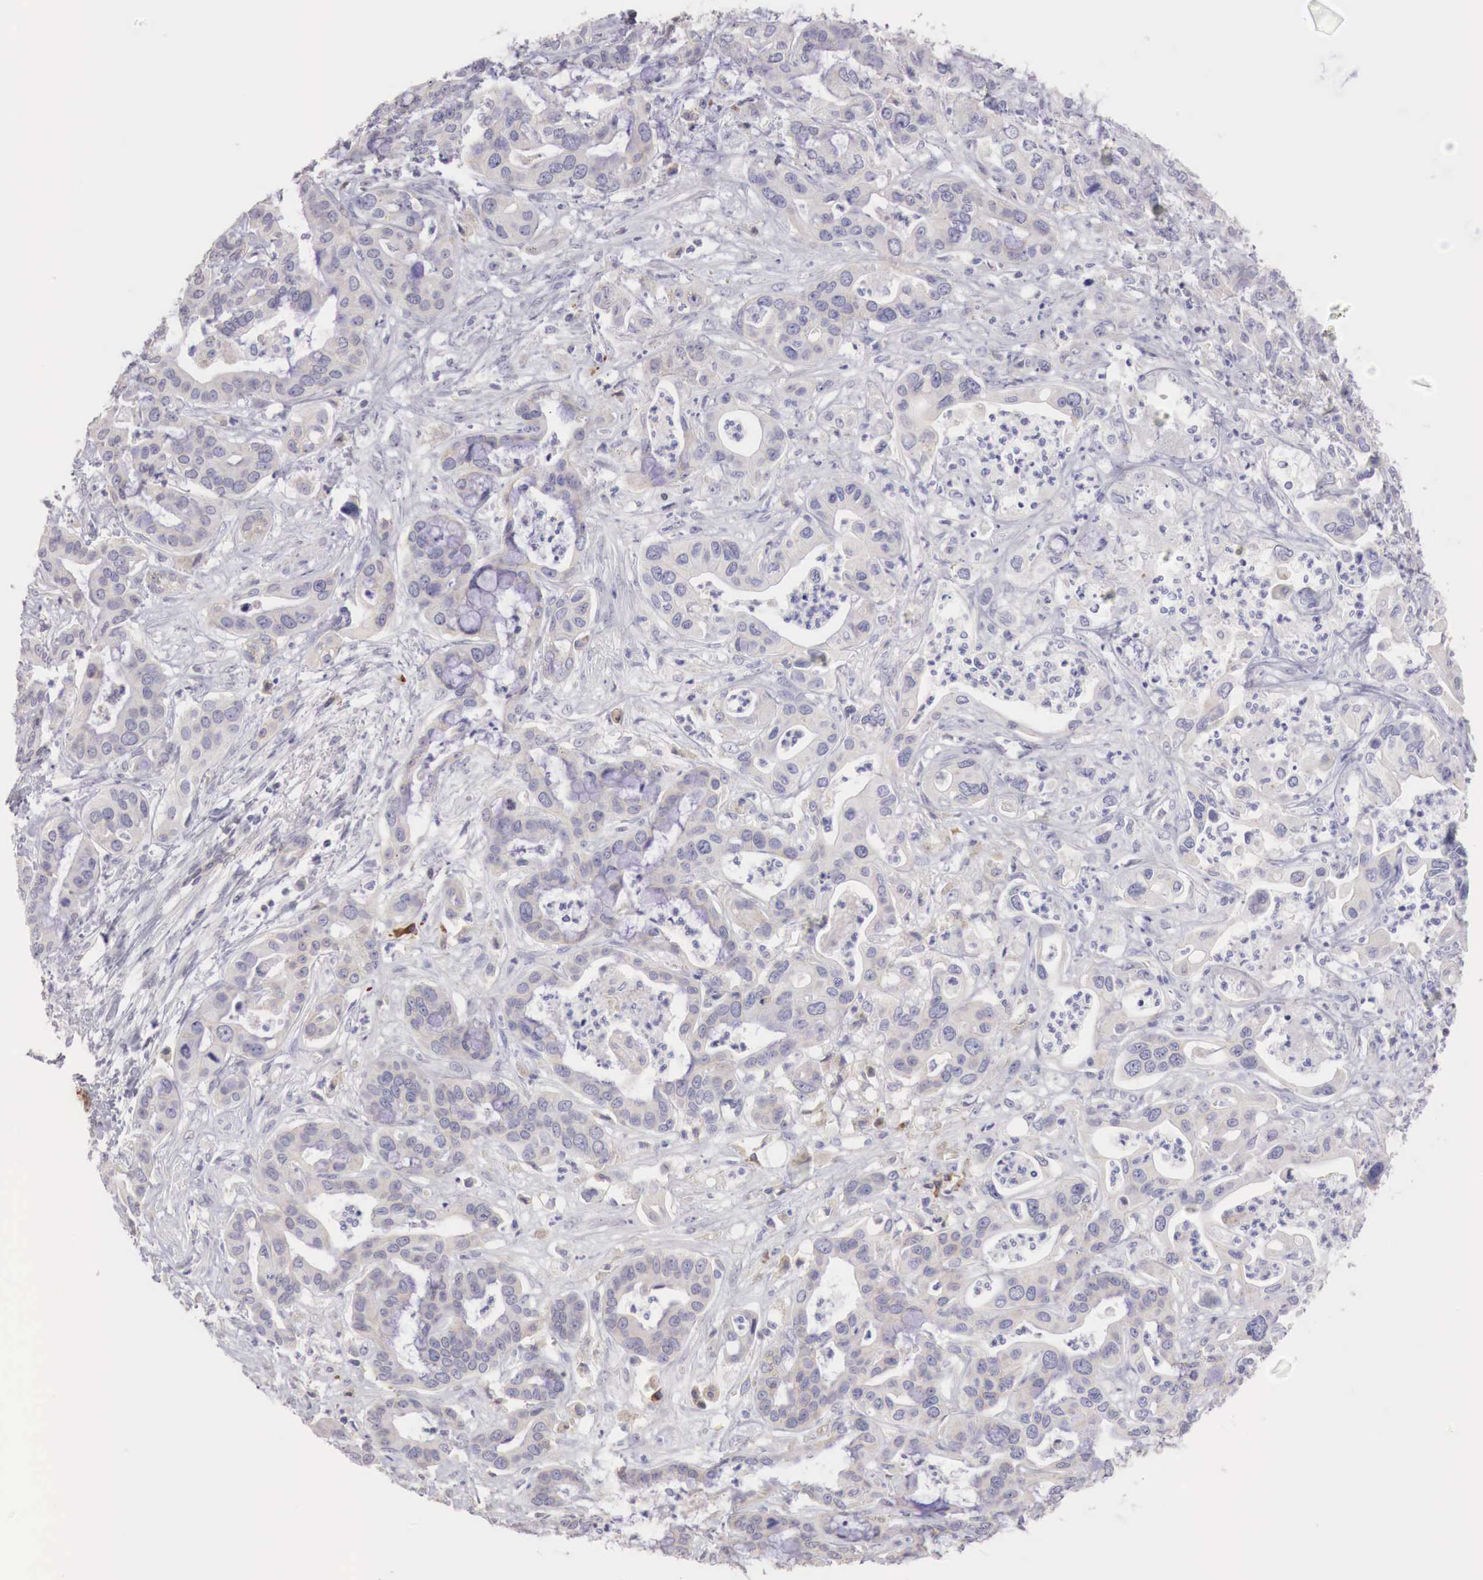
{"staining": {"intensity": "weak", "quantity": "25%-75%", "location": "cytoplasmic/membranous"}, "tissue": "liver cancer", "cell_type": "Tumor cells", "image_type": "cancer", "snomed": [{"axis": "morphology", "description": "Cholangiocarcinoma"}, {"axis": "topography", "description": "Liver"}], "caption": "This image exhibits immunohistochemistry staining of liver cancer (cholangiocarcinoma), with low weak cytoplasmic/membranous expression in approximately 25%-75% of tumor cells.", "gene": "XPNPEP2", "patient": {"sex": "female", "age": 65}}